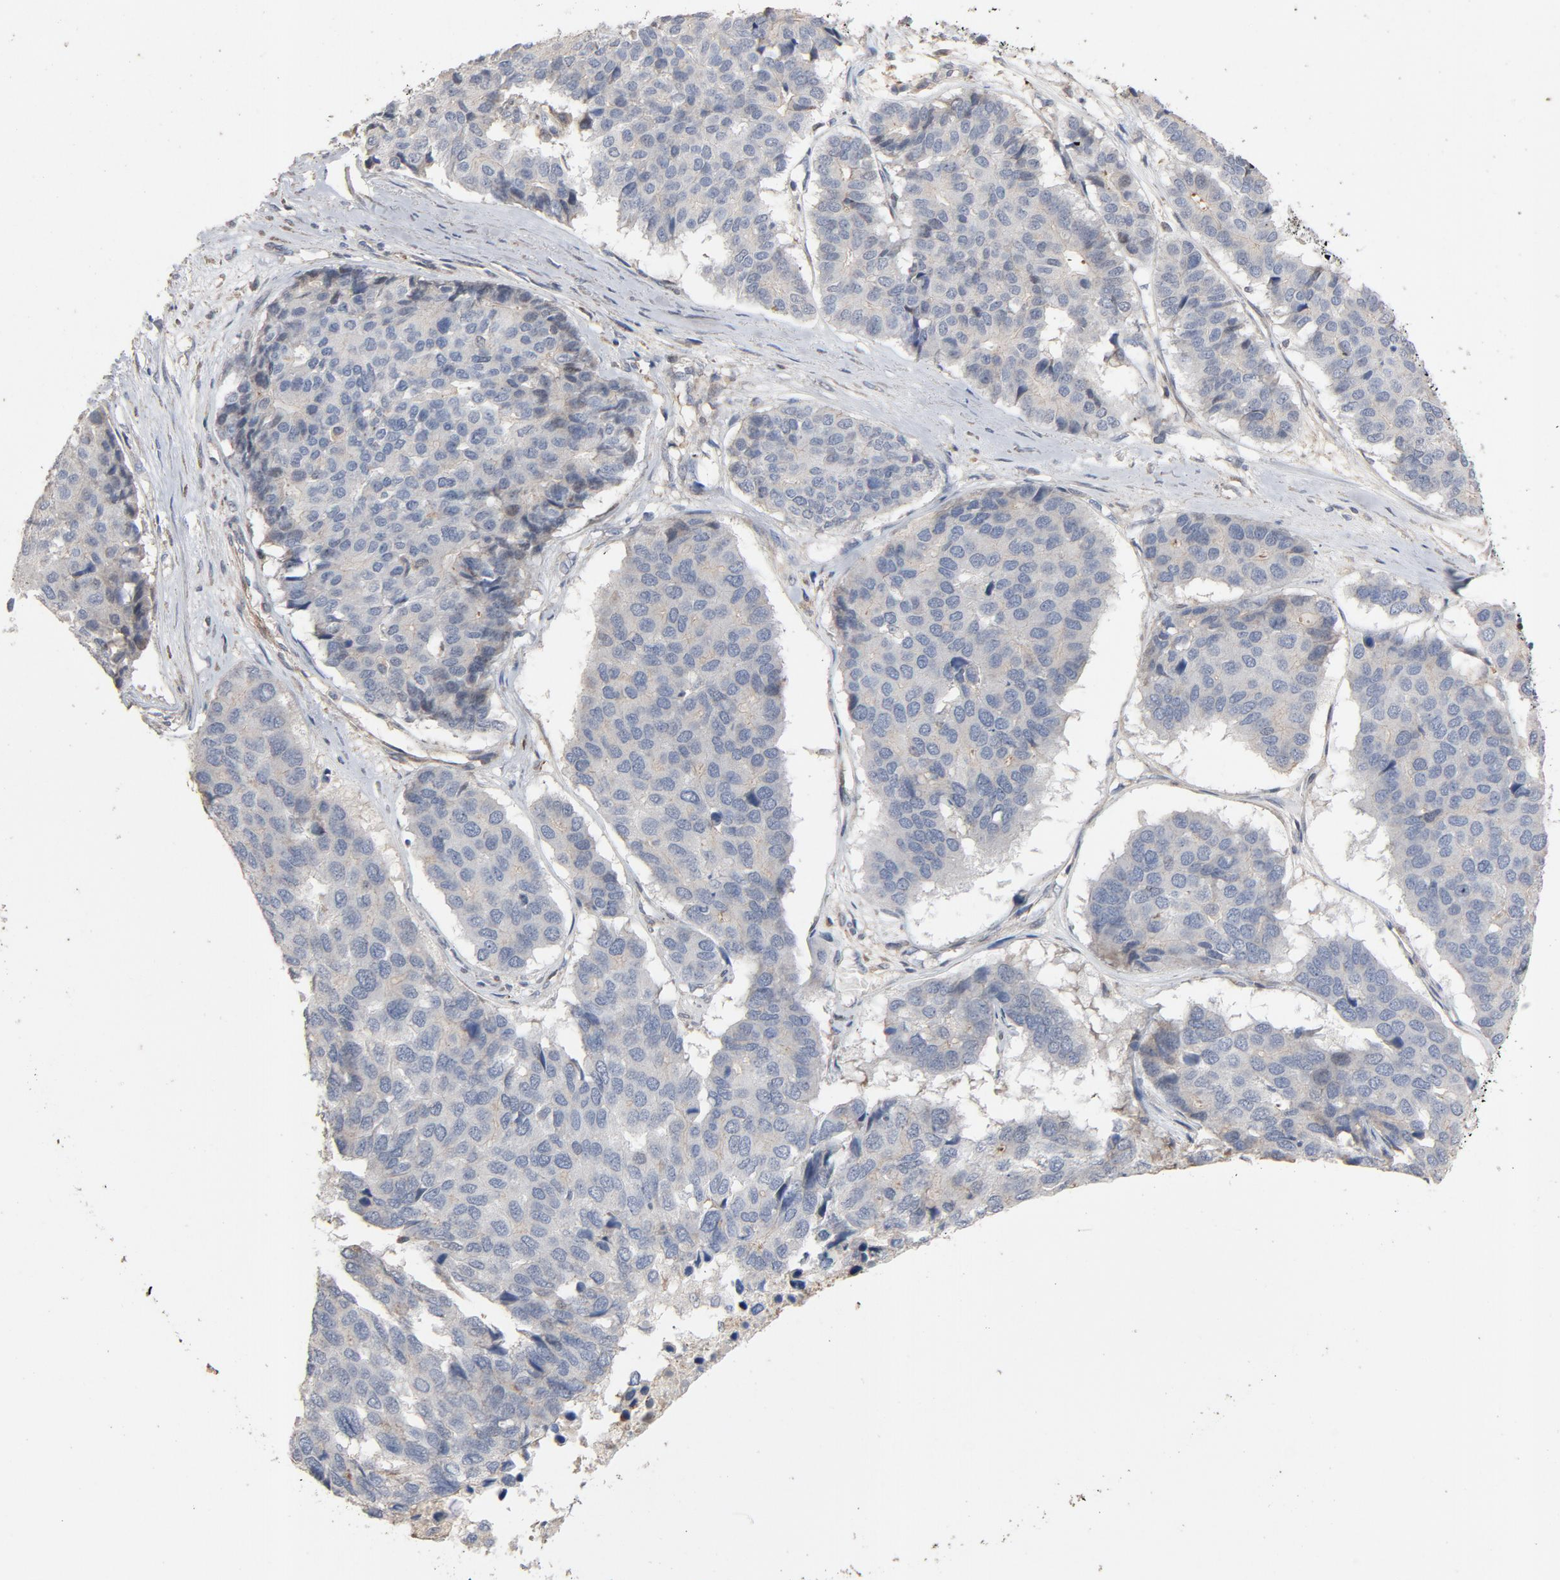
{"staining": {"intensity": "negative", "quantity": "none", "location": "none"}, "tissue": "pancreatic cancer", "cell_type": "Tumor cells", "image_type": "cancer", "snomed": [{"axis": "morphology", "description": "Adenocarcinoma, NOS"}, {"axis": "topography", "description": "Pancreas"}], "caption": "Tumor cells are negative for brown protein staining in pancreatic cancer (adenocarcinoma).", "gene": "CDK6", "patient": {"sex": "male", "age": 50}}